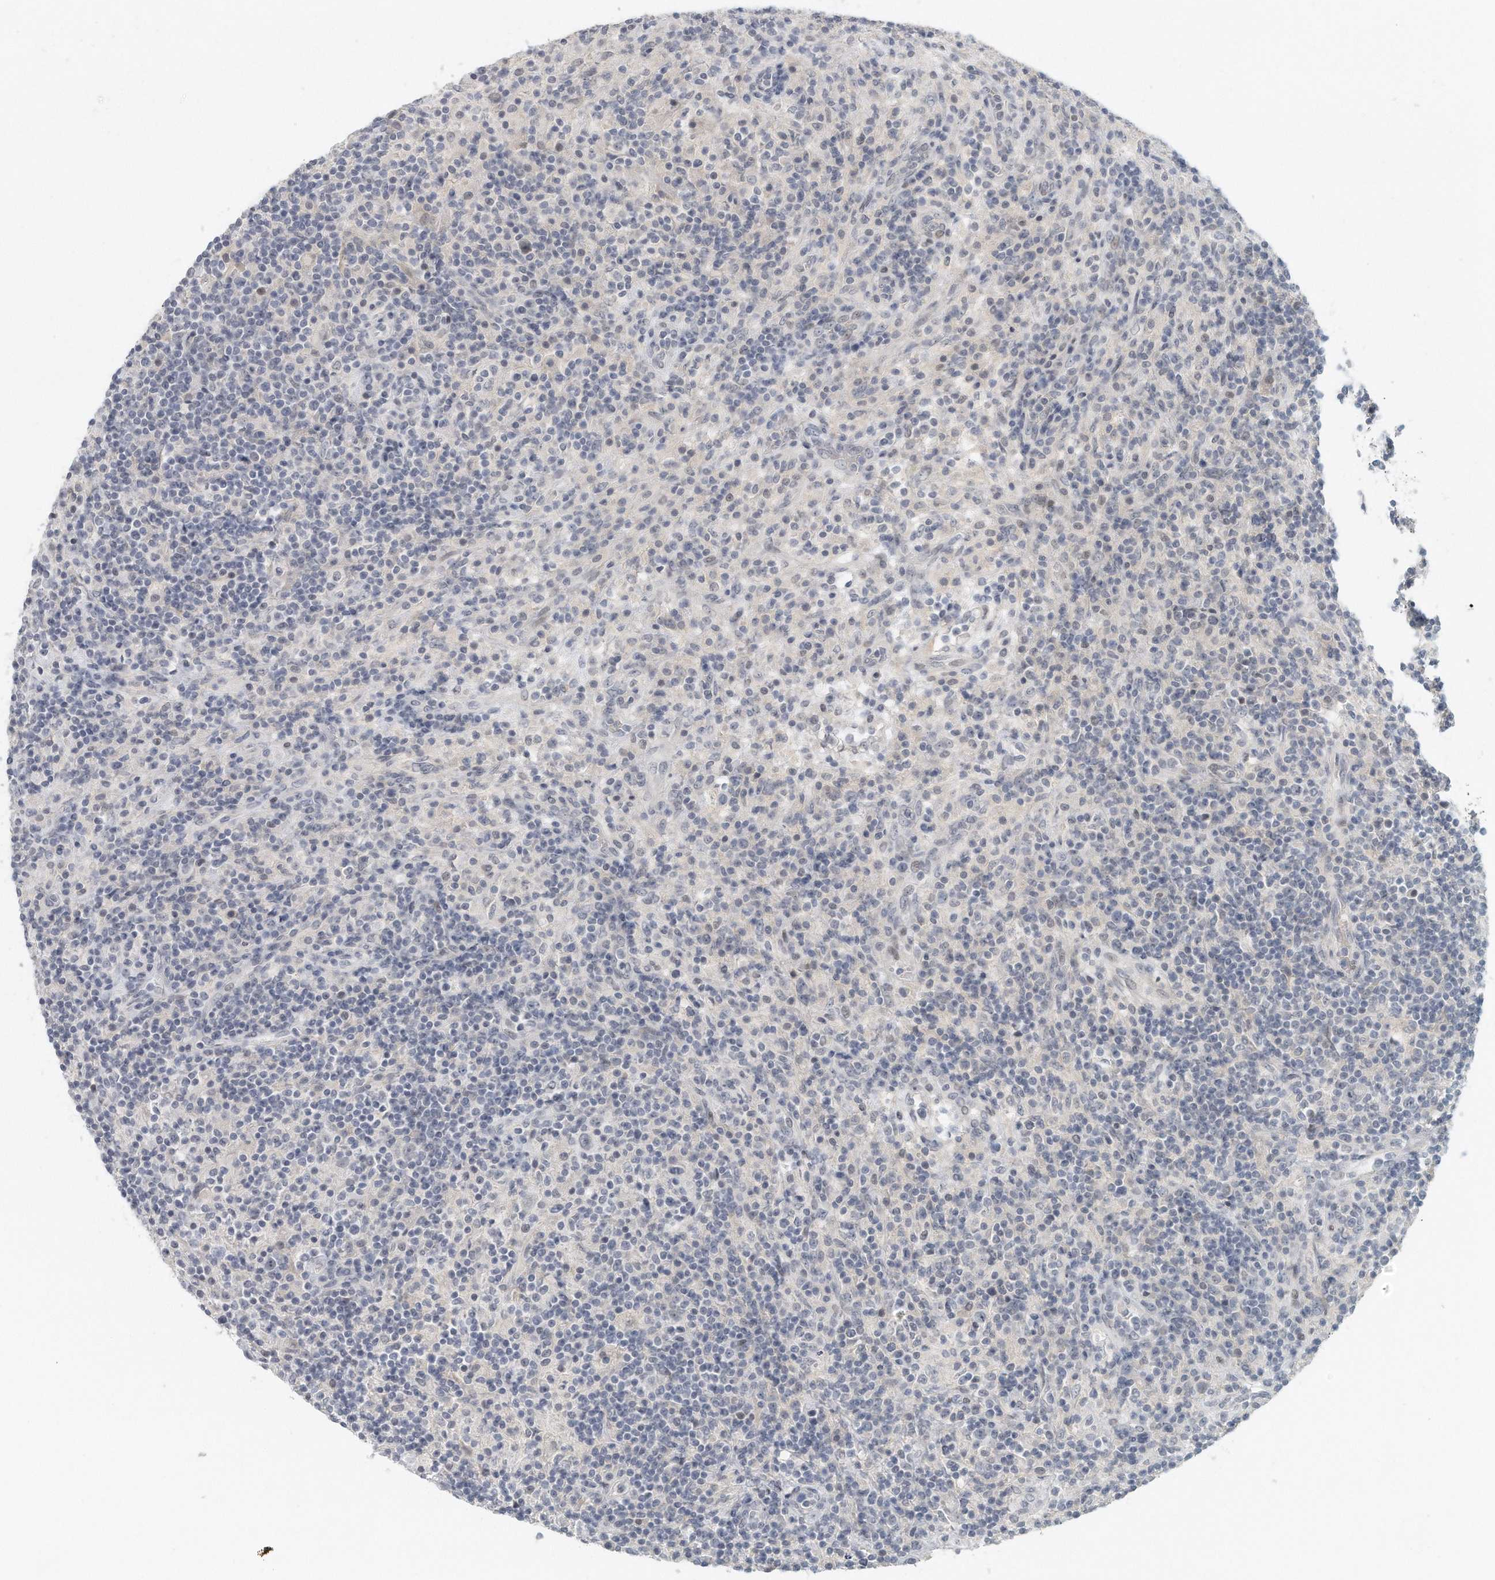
{"staining": {"intensity": "negative", "quantity": "none", "location": "none"}, "tissue": "lymphoma", "cell_type": "Tumor cells", "image_type": "cancer", "snomed": [{"axis": "morphology", "description": "Hodgkin's disease, NOS"}, {"axis": "topography", "description": "Lymph node"}], "caption": "A photomicrograph of human lymphoma is negative for staining in tumor cells. (DAB immunohistochemistry visualized using brightfield microscopy, high magnification).", "gene": "DDX43", "patient": {"sex": "male", "age": 70}}